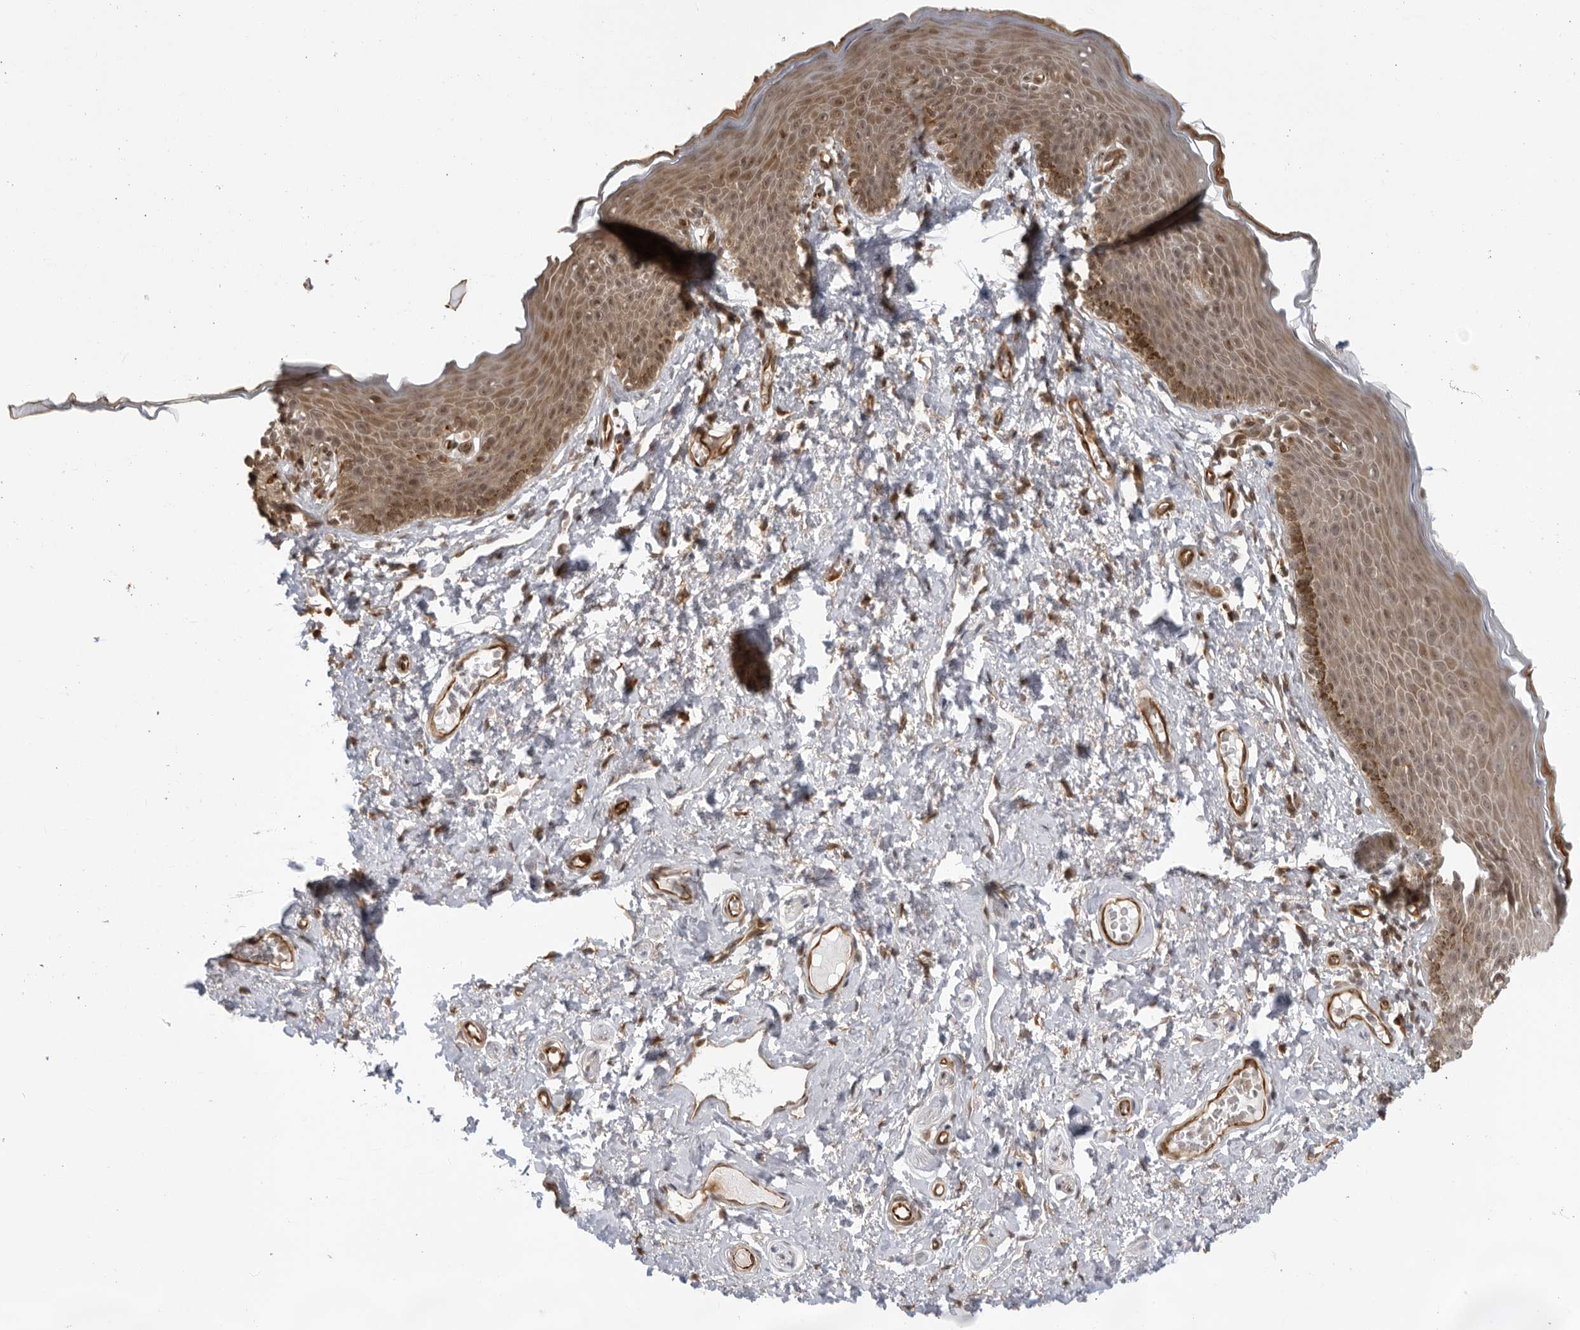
{"staining": {"intensity": "moderate", "quantity": ">75%", "location": "cytoplasmic/membranous,nuclear"}, "tissue": "skin", "cell_type": "Epidermal cells", "image_type": "normal", "snomed": [{"axis": "morphology", "description": "Normal tissue, NOS"}, {"axis": "topography", "description": "Vulva"}], "caption": "Protein expression by IHC exhibits moderate cytoplasmic/membranous,nuclear staining in approximately >75% of epidermal cells in normal skin. (IHC, brightfield microscopy, high magnification).", "gene": "TCF21", "patient": {"sex": "female", "age": 66}}